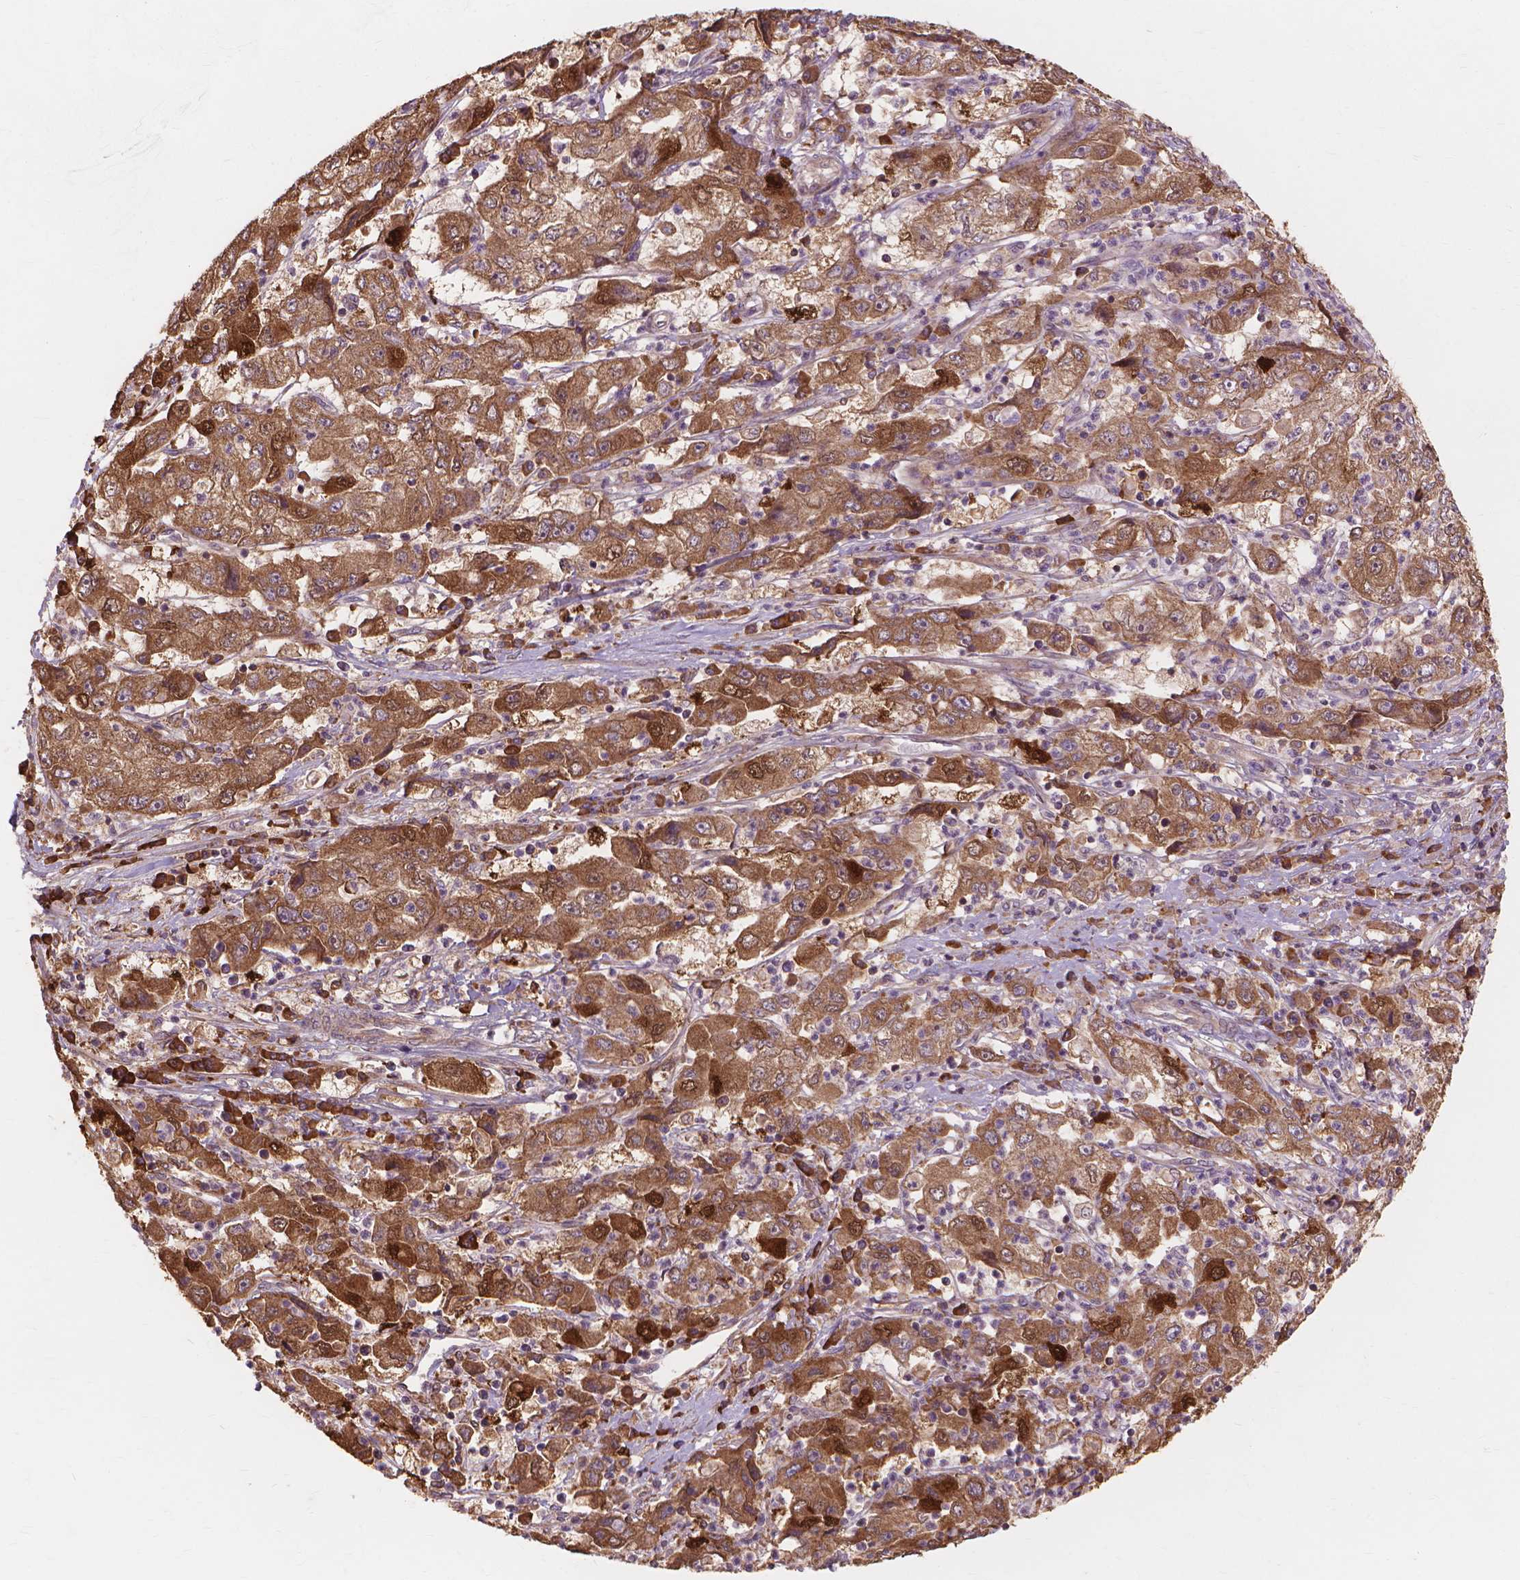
{"staining": {"intensity": "moderate", "quantity": ">75%", "location": "cytoplasmic/membranous"}, "tissue": "cervical cancer", "cell_type": "Tumor cells", "image_type": "cancer", "snomed": [{"axis": "morphology", "description": "Squamous cell carcinoma, NOS"}, {"axis": "topography", "description": "Cervix"}], "caption": "Human cervical cancer stained with a protein marker exhibits moderate staining in tumor cells.", "gene": "TAB2", "patient": {"sex": "female", "age": 36}}